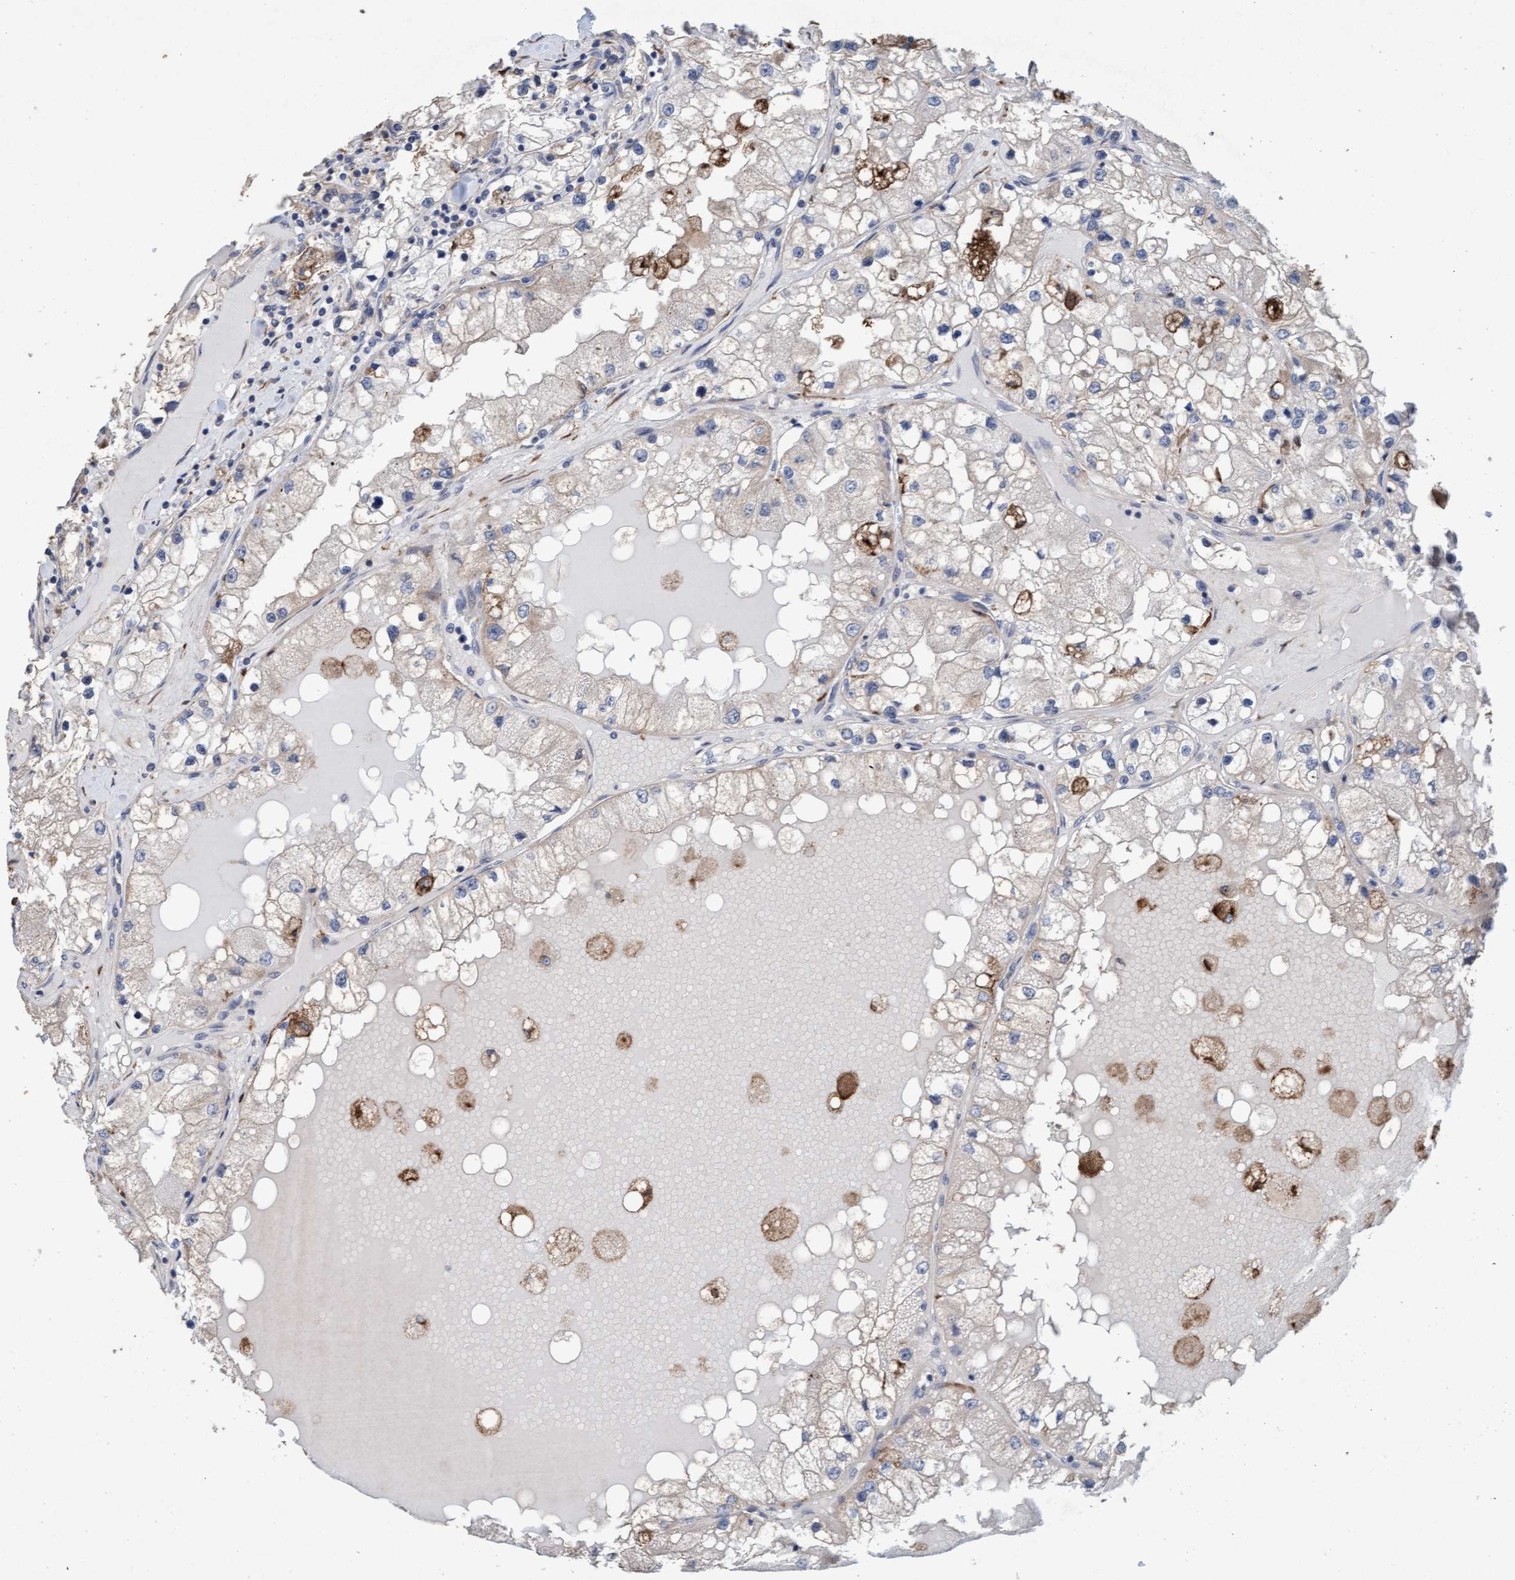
{"staining": {"intensity": "negative", "quantity": "none", "location": "none"}, "tissue": "renal cancer", "cell_type": "Tumor cells", "image_type": "cancer", "snomed": [{"axis": "morphology", "description": "Adenocarcinoma, NOS"}, {"axis": "topography", "description": "Kidney"}], "caption": "DAB immunohistochemical staining of renal adenocarcinoma exhibits no significant expression in tumor cells.", "gene": "DDHD2", "patient": {"sex": "male", "age": 68}}